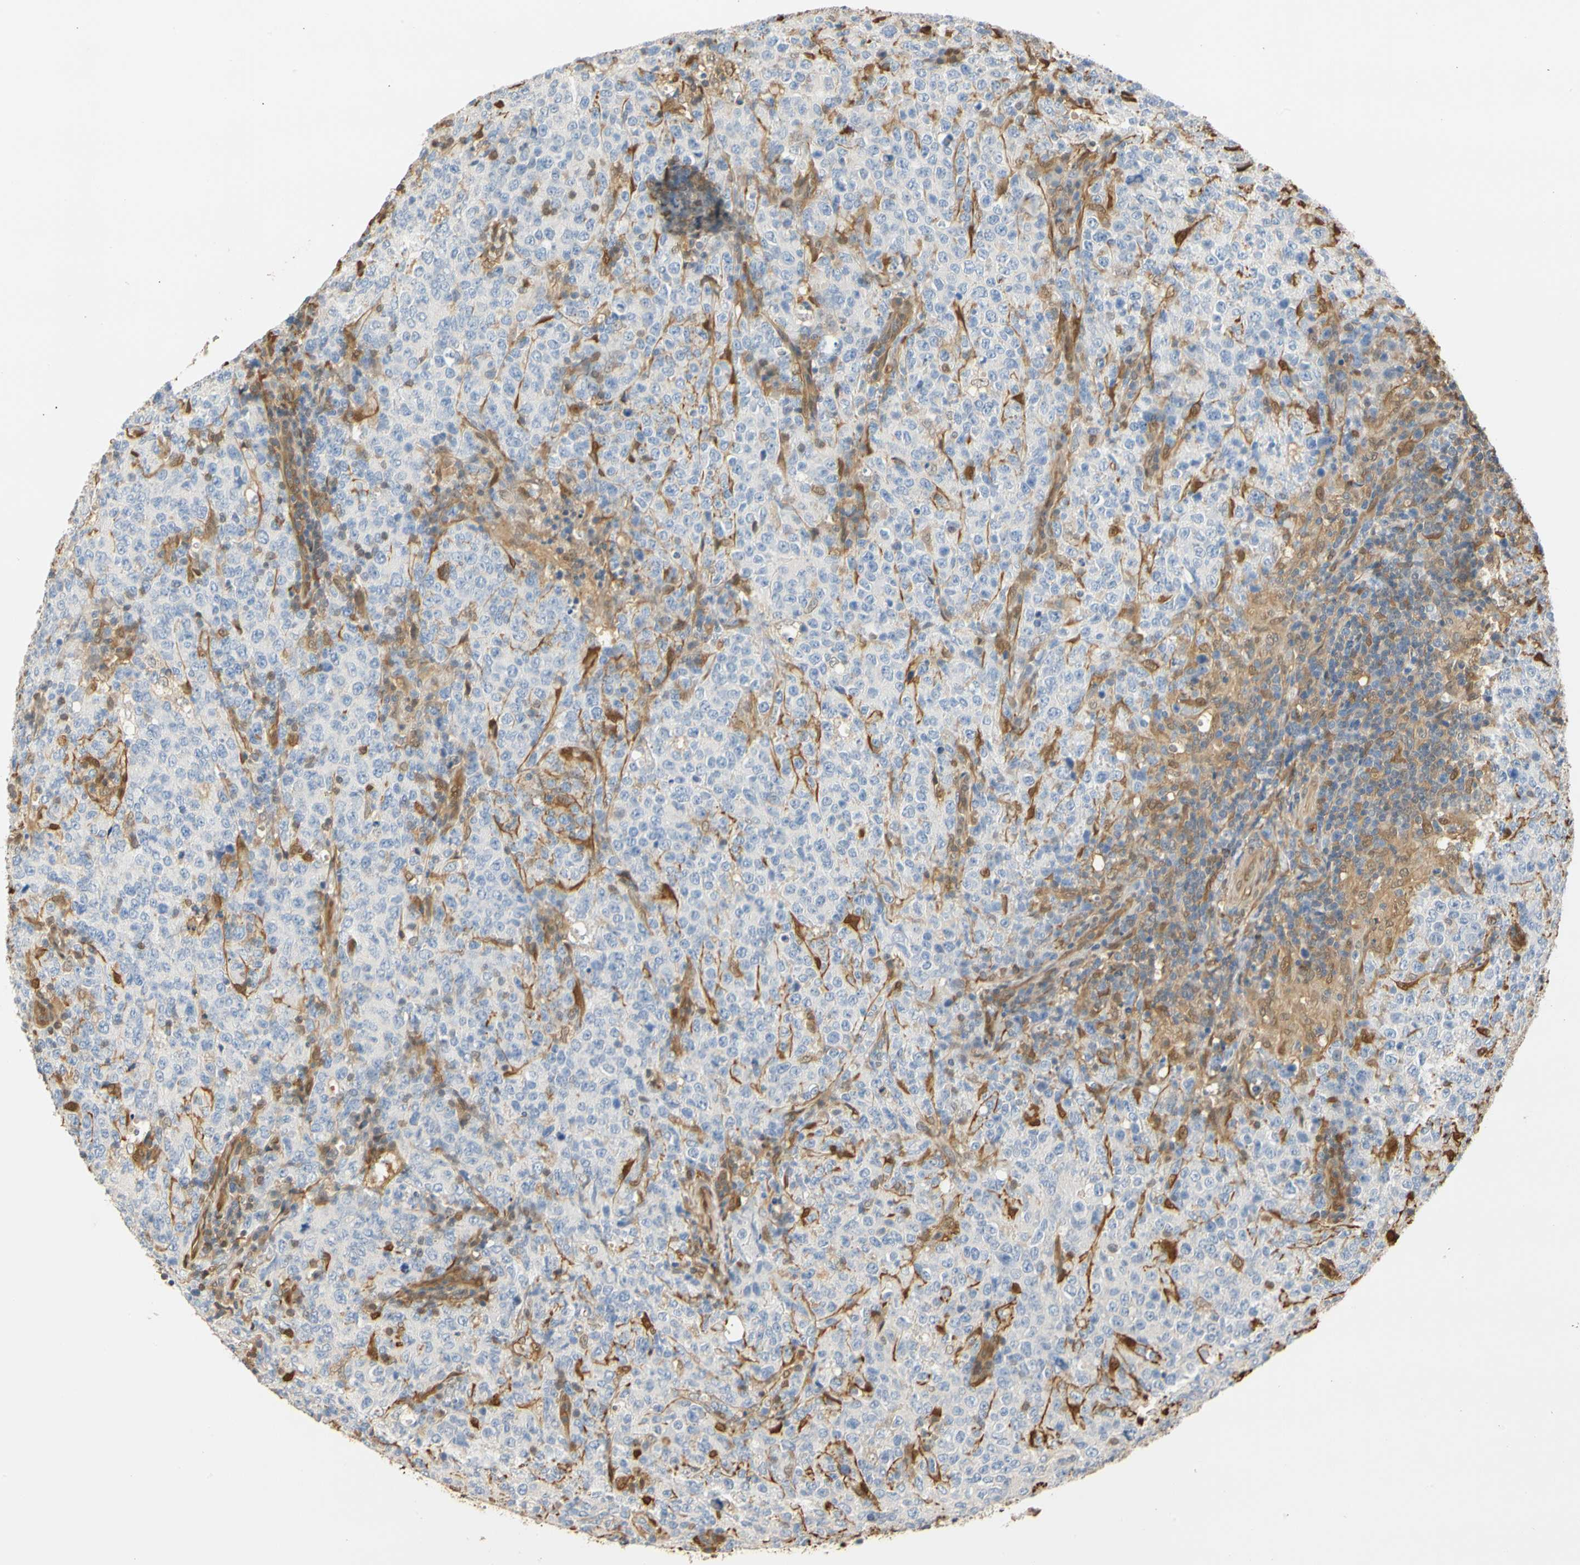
{"staining": {"intensity": "negative", "quantity": "none", "location": "none"}, "tissue": "lymphoma", "cell_type": "Tumor cells", "image_type": "cancer", "snomed": [{"axis": "morphology", "description": "Malignant lymphoma, non-Hodgkin's type, High grade"}, {"axis": "topography", "description": "Tonsil"}], "caption": "Tumor cells are negative for brown protein staining in malignant lymphoma, non-Hodgkin's type (high-grade).", "gene": "S100A6", "patient": {"sex": "female", "age": 36}}